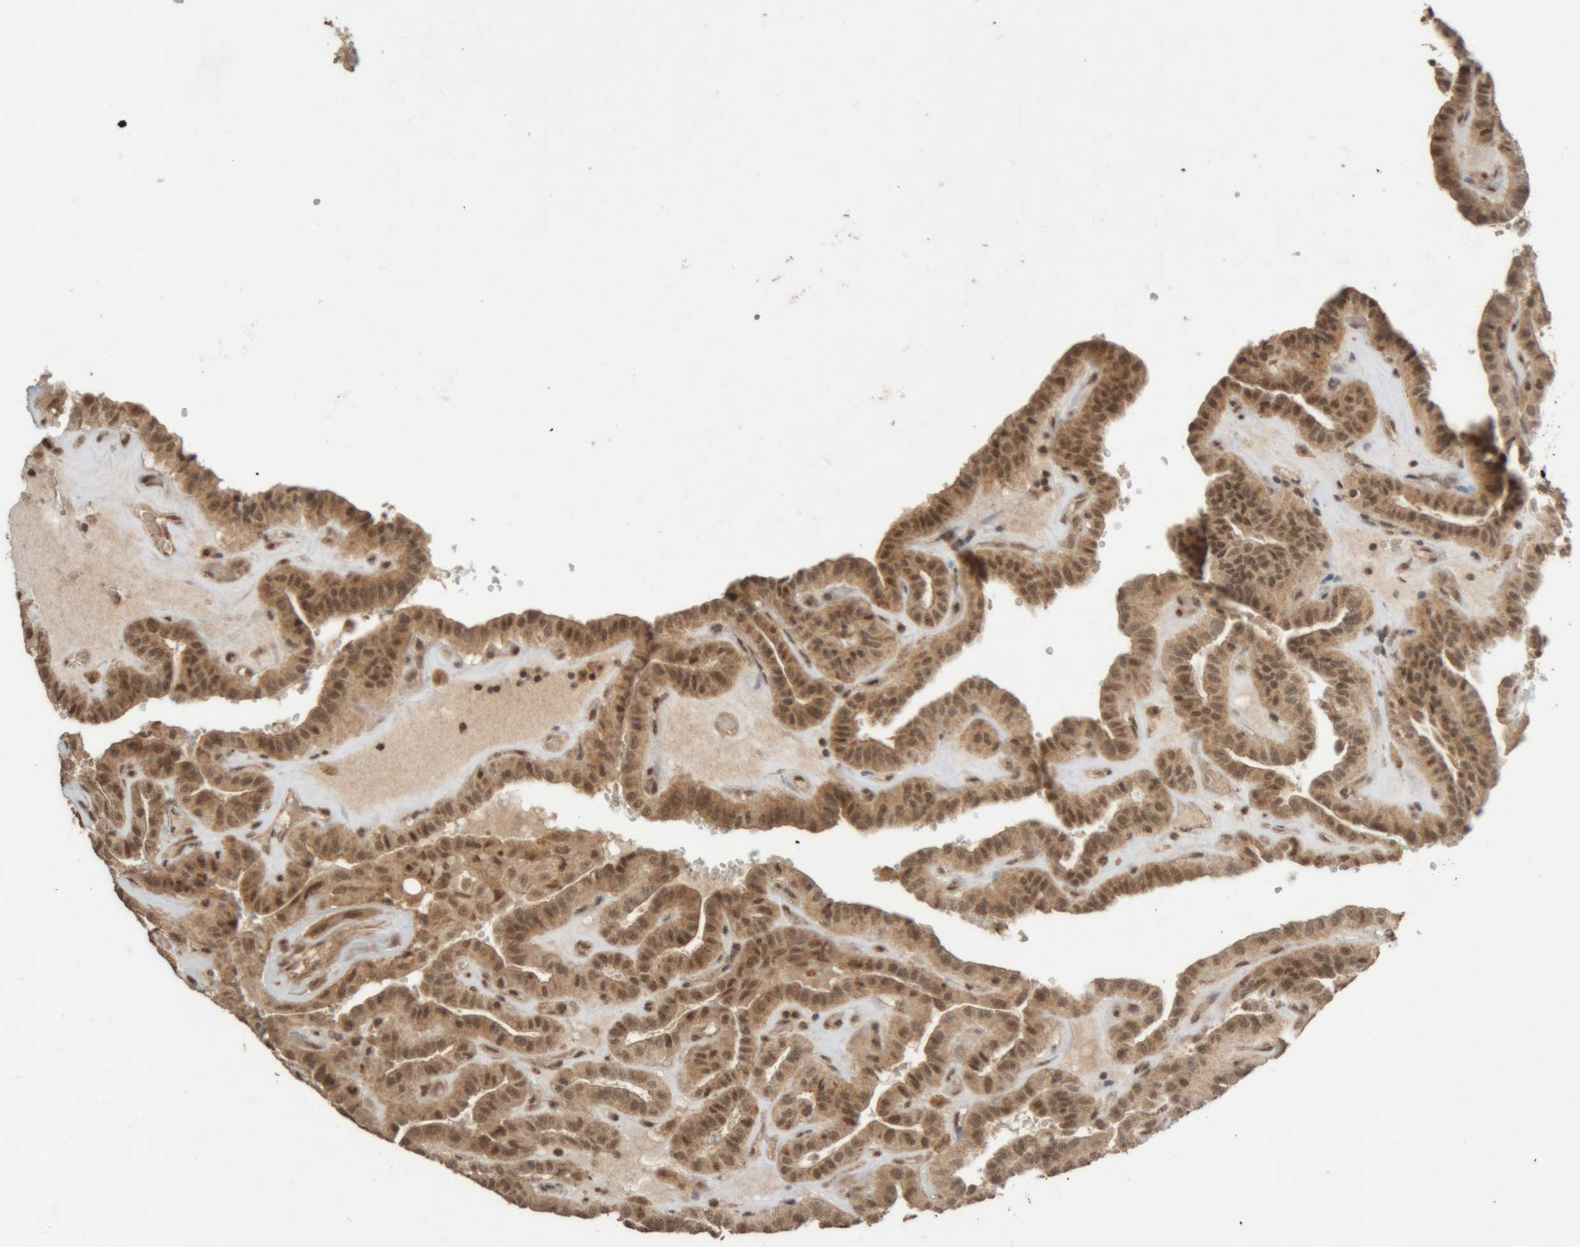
{"staining": {"intensity": "moderate", "quantity": ">75%", "location": "cytoplasmic/membranous,nuclear"}, "tissue": "thyroid cancer", "cell_type": "Tumor cells", "image_type": "cancer", "snomed": [{"axis": "morphology", "description": "Papillary adenocarcinoma, NOS"}, {"axis": "topography", "description": "Thyroid gland"}], "caption": "Immunohistochemistry (IHC) photomicrograph of neoplastic tissue: human thyroid cancer stained using immunohistochemistry (IHC) reveals medium levels of moderate protein expression localized specifically in the cytoplasmic/membranous and nuclear of tumor cells, appearing as a cytoplasmic/membranous and nuclear brown color.", "gene": "KEAP1", "patient": {"sex": "male", "age": 77}}